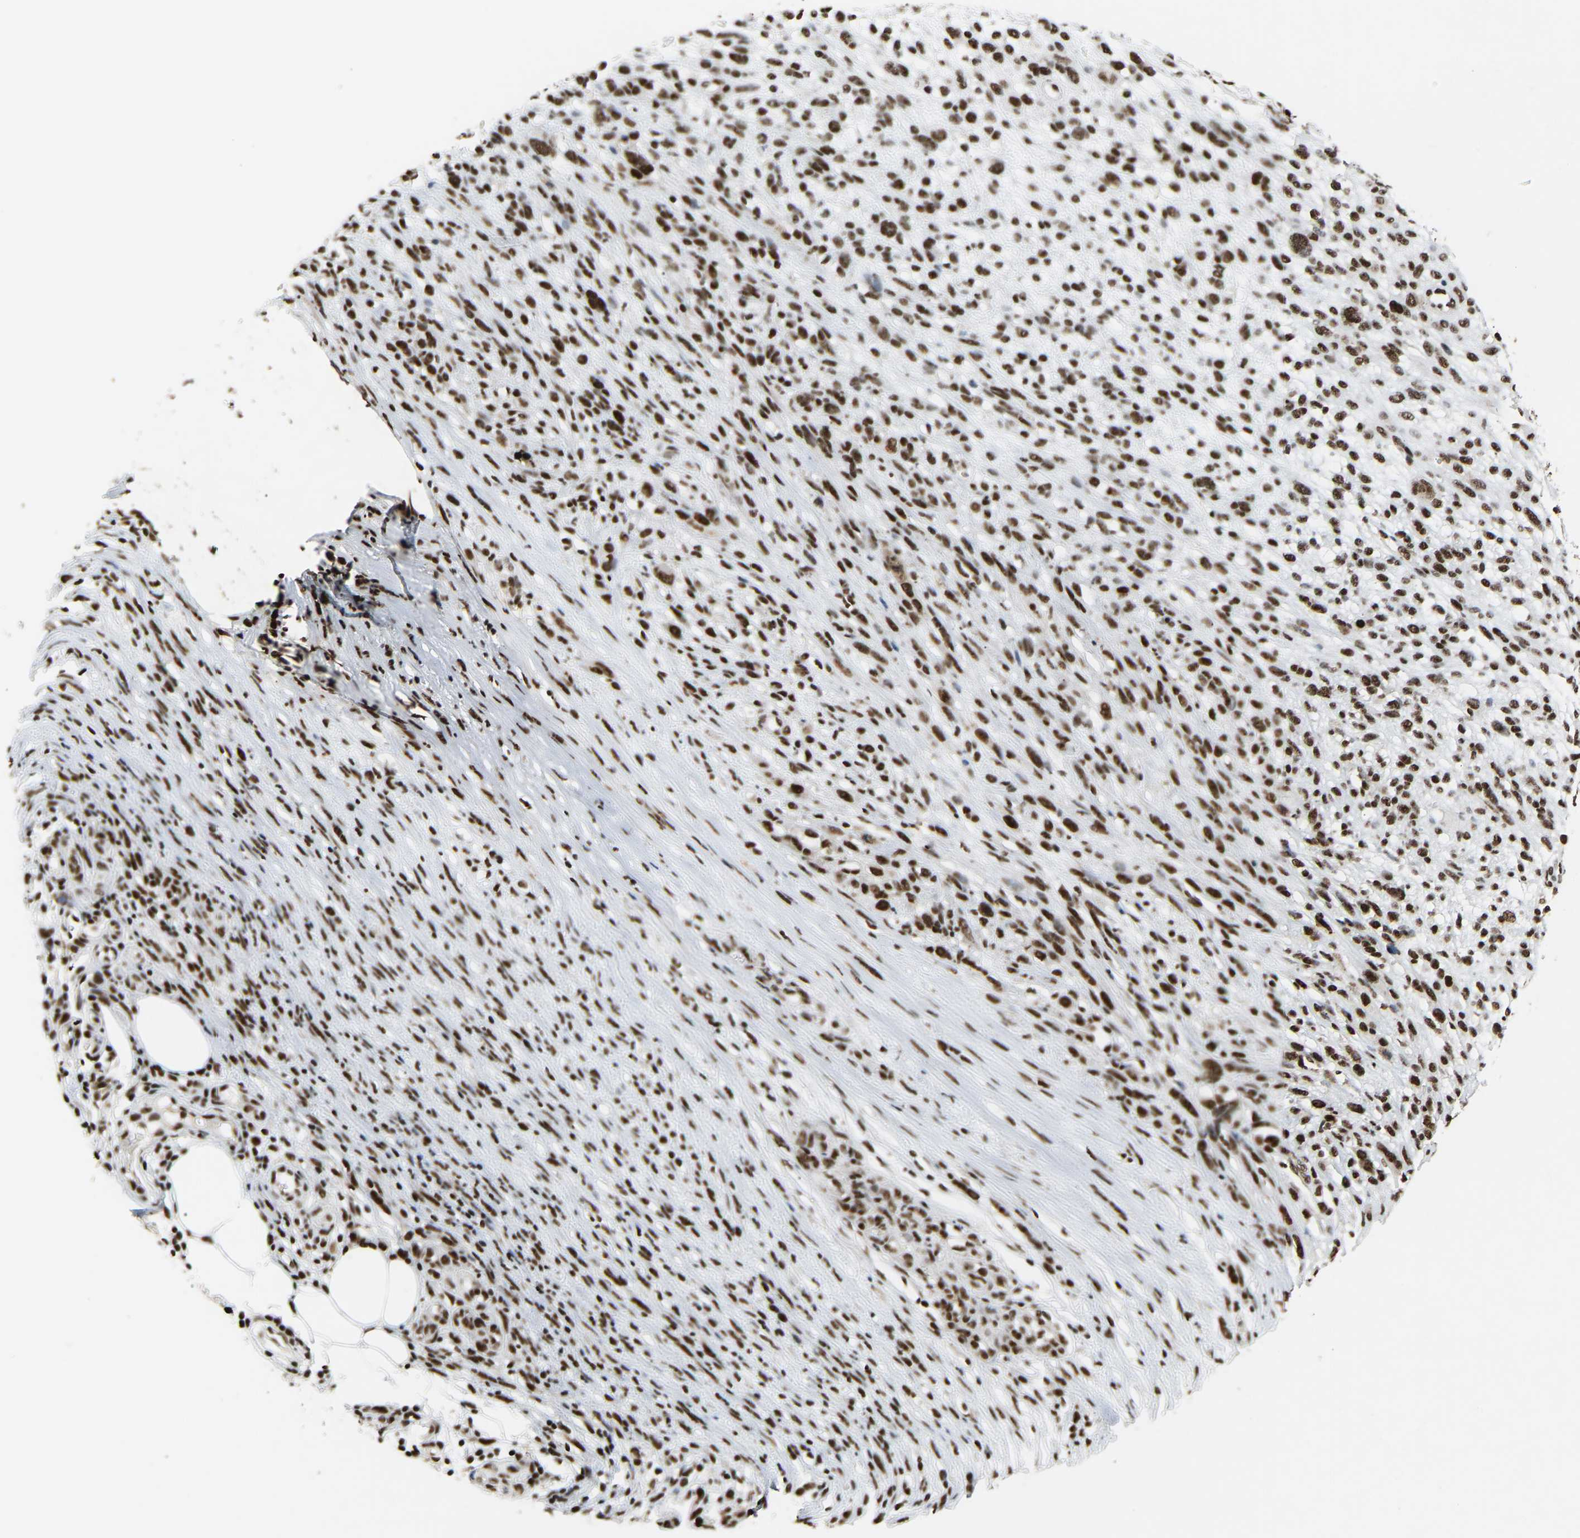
{"staining": {"intensity": "strong", "quantity": ">75%", "location": "nuclear"}, "tissue": "melanoma", "cell_type": "Tumor cells", "image_type": "cancer", "snomed": [{"axis": "morphology", "description": "Malignant melanoma, NOS"}, {"axis": "topography", "description": "Skin"}], "caption": "Brown immunohistochemical staining in malignant melanoma shows strong nuclear expression in approximately >75% of tumor cells.", "gene": "ALYREF", "patient": {"sex": "female", "age": 55}}